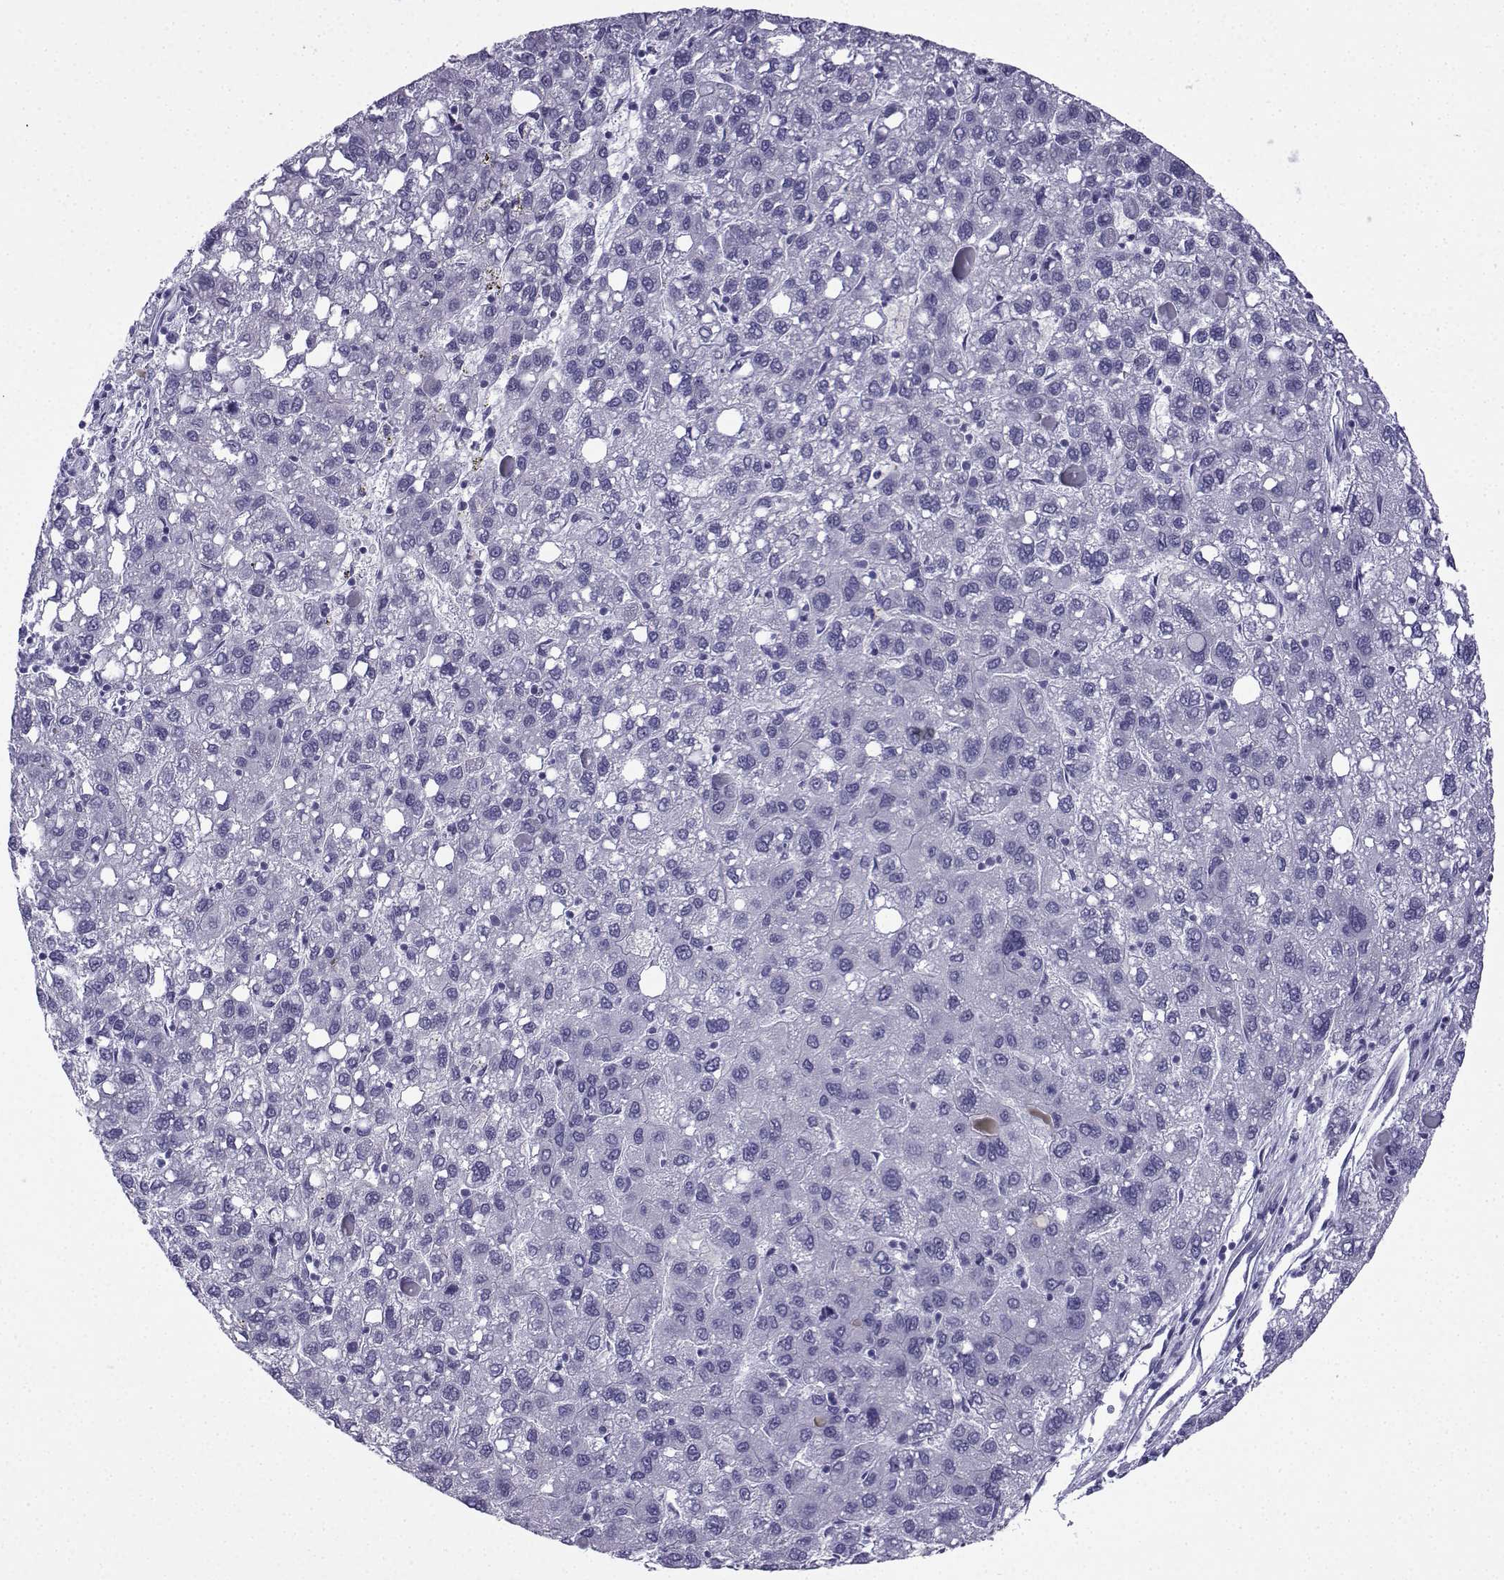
{"staining": {"intensity": "negative", "quantity": "none", "location": "none"}, "tissue": "liver cancer", "cell_type": "Tumor cells", "image_type": "cancer", "snomed": [{"axis": "morphology", "description": "Carcinoma, Hepatocellular, NOS"}, {"axis": "topography", "description": "Liver"}], "caption": "IHC of liver hepatocellular carcinoma displays no expression in tumor cells.", "gene": "ACRBP", "patient": {"sex": "female", "age": 82}}